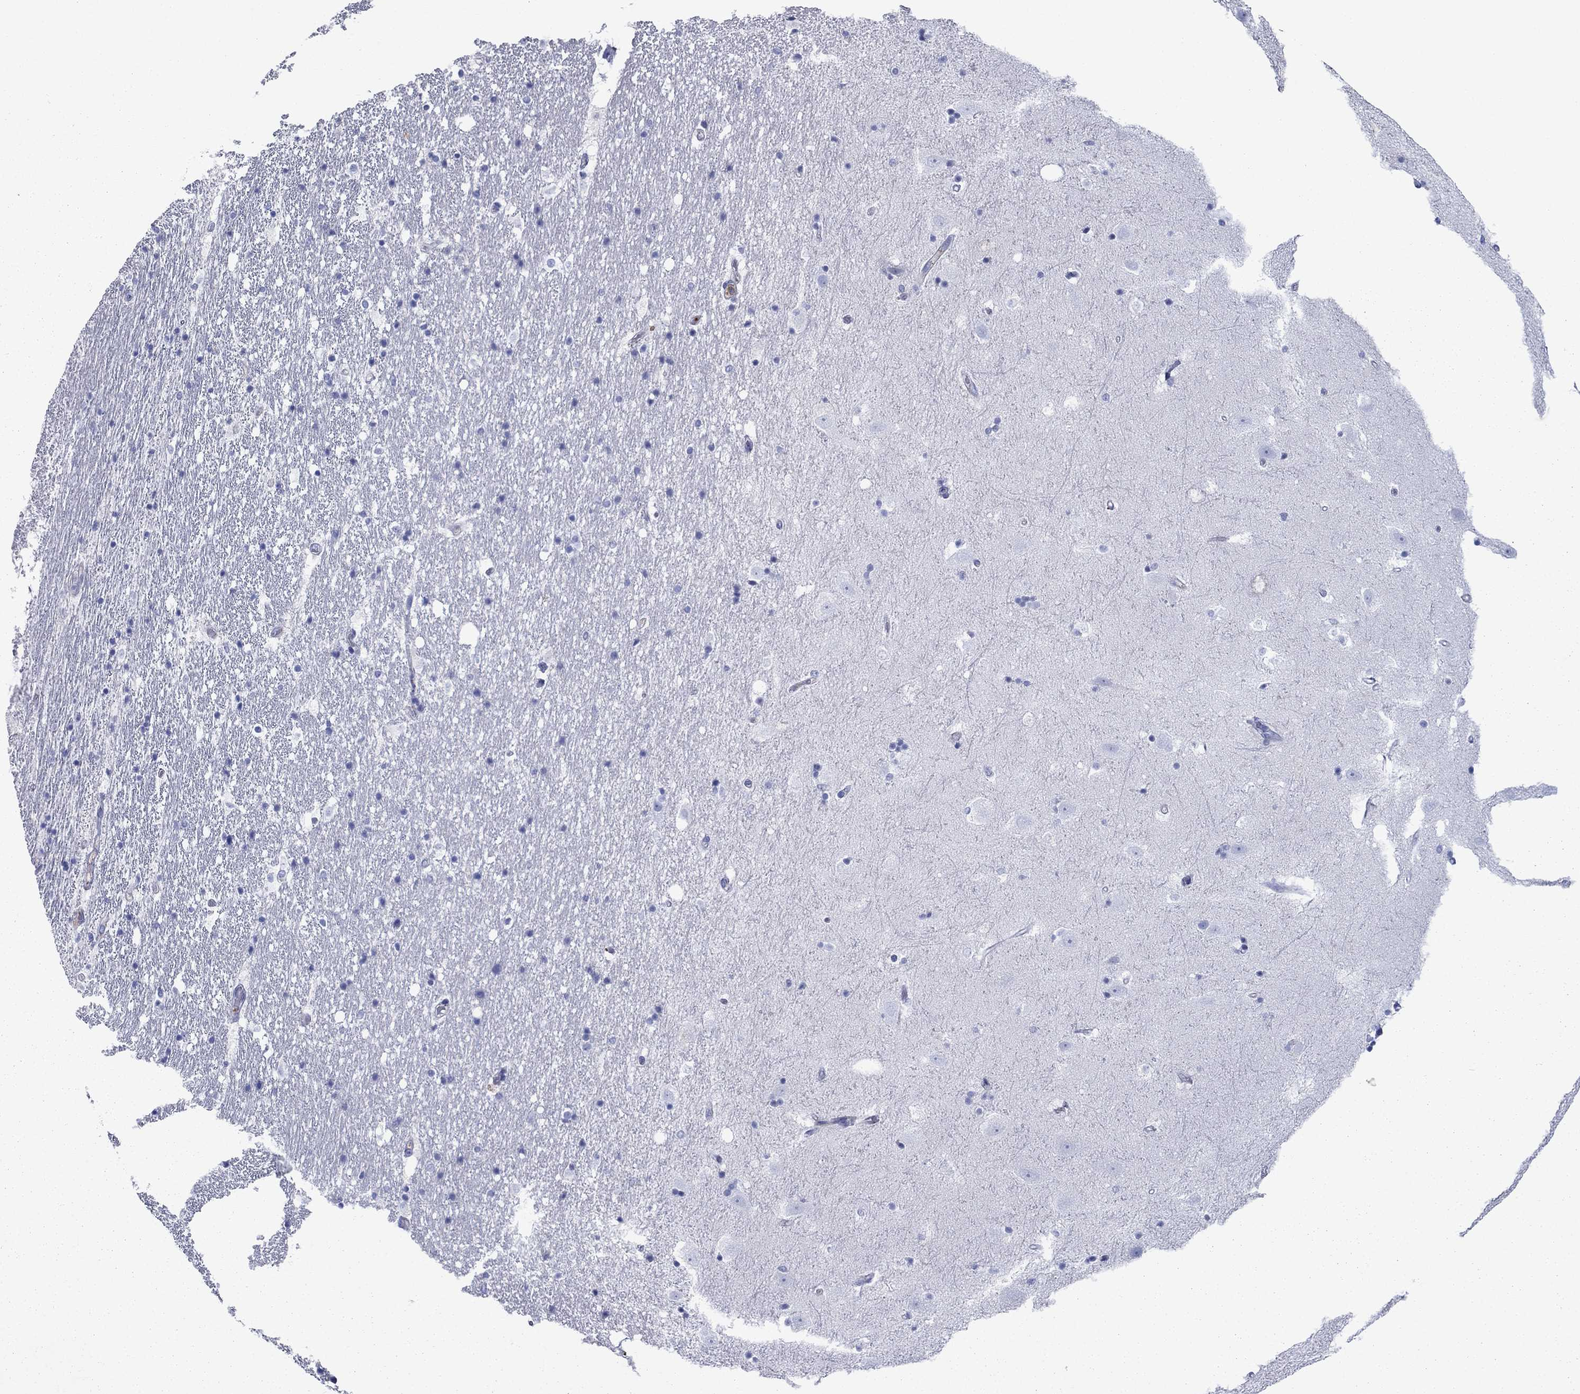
{"staining": {"intensity": "negative", "quantity": "none", "location": "none"}, "tissue": "hippocampus", "cell_type": "Glial cells", "image_type": "normal", "snomed": [{"axis": "morphology", "description": "Normal tissue, NOS"}, {"axis": "topography", "description": "Hippocampus"}], "caption": "Human hippocampus stained for a protein using IHC demonstrates no expression in glial cells.", "gene": "HPX", "patient": {"sex": "male", "age": 49}}